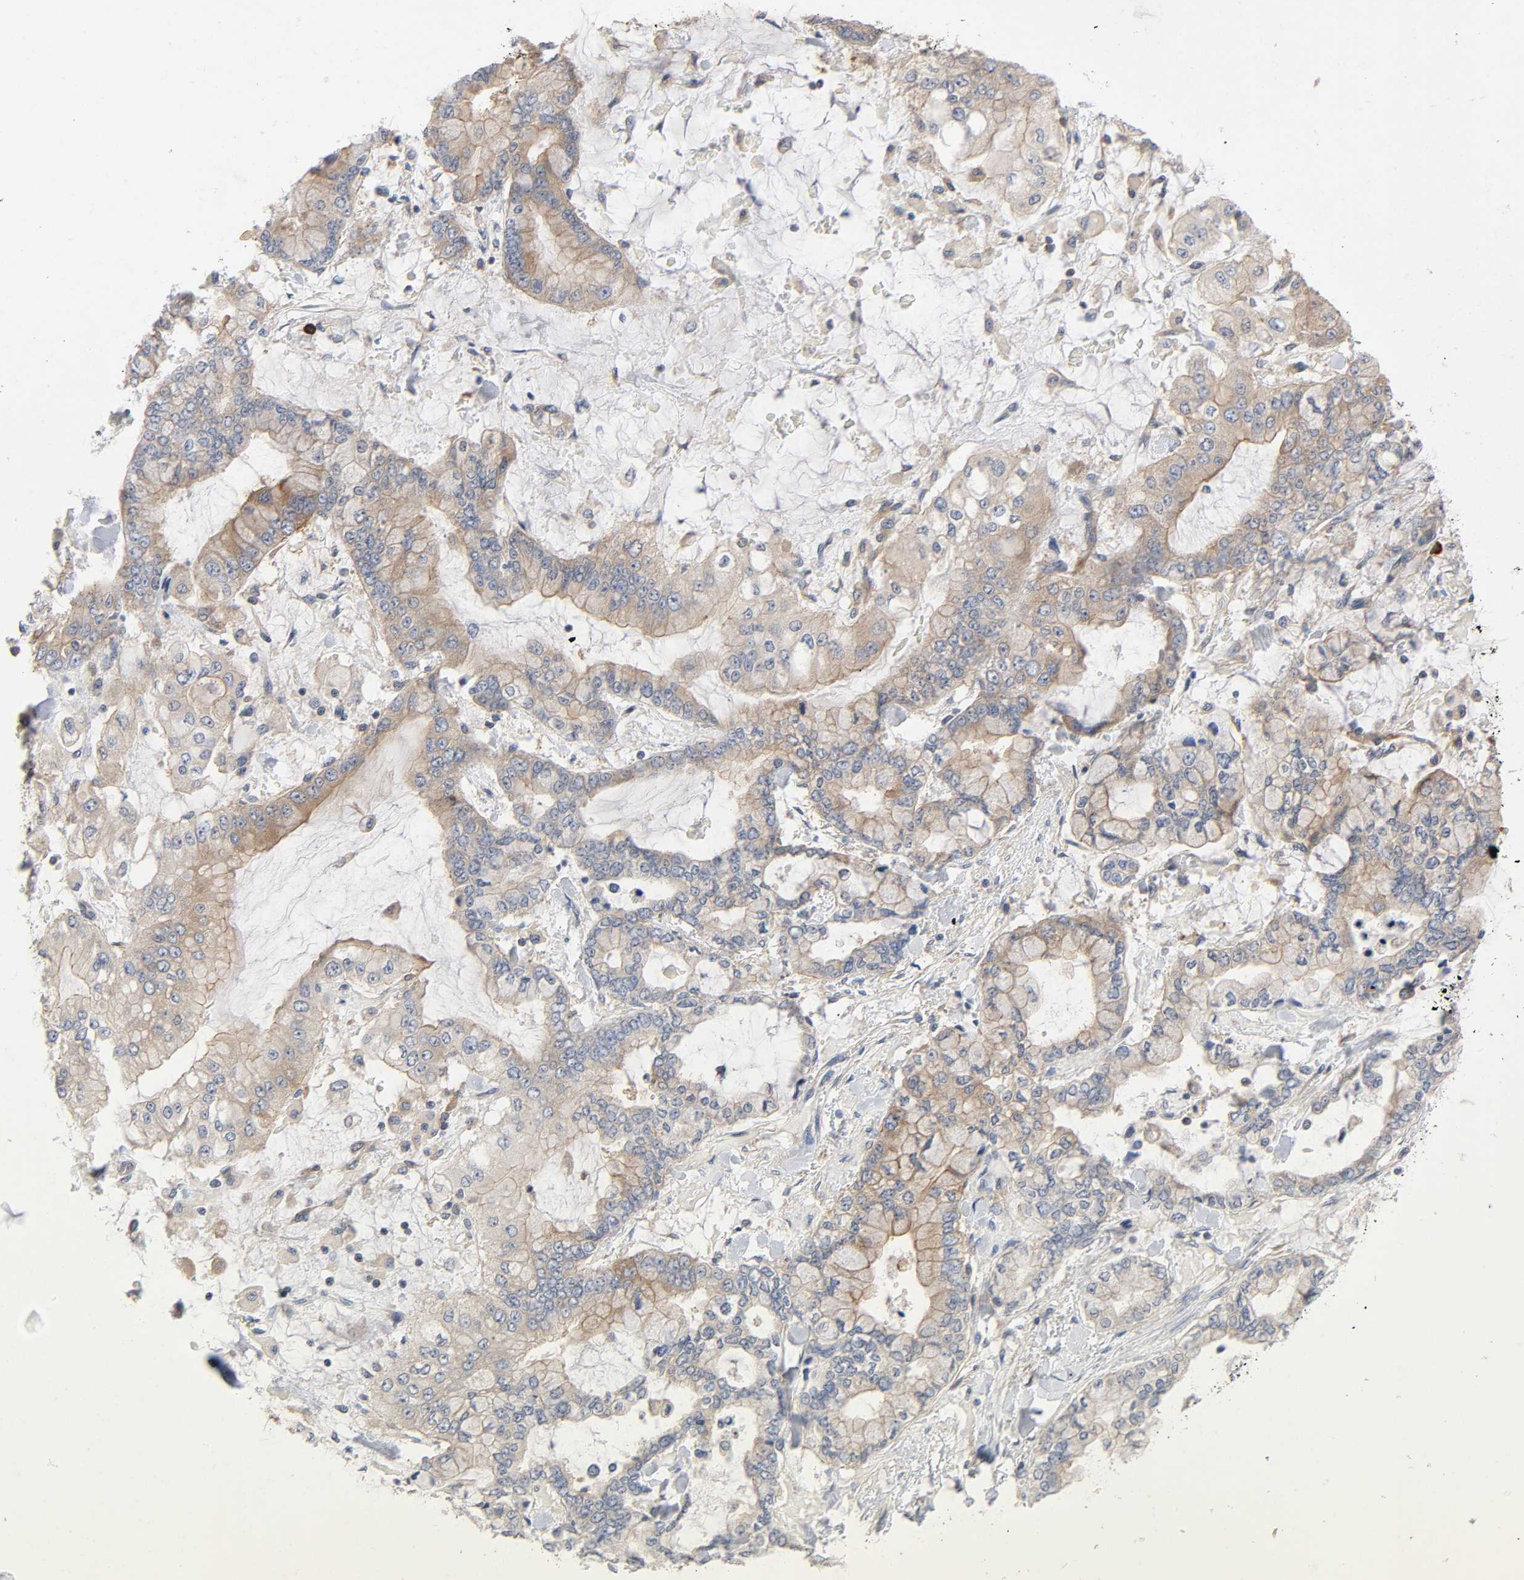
{"staining": {"intensity": "weak", "quantity": ">75%", "location": "cytoplasmic/membranous"}, "tissue": "stomach cancer", "cell_type": "Tumor cells", "image_type": "cancer", "snomed": [{"axis": "morphology", "description": "Normal tissue, NOS"}, {"axis": "morphology", "description": "Adenocarcinoma, NOS"}, {"axis": "topography", "description": "Stomach, upper"}, {"axis": "topography", "description": "Stomach"}], "caption": "Immunohistochemical staining of human stomach cancer exhibits weak cytoplasmic/membranous protein expression in about >75% of tumor cells.", "gene": "SCHIP1", "patient": {"sex": "male", "age": 76}}